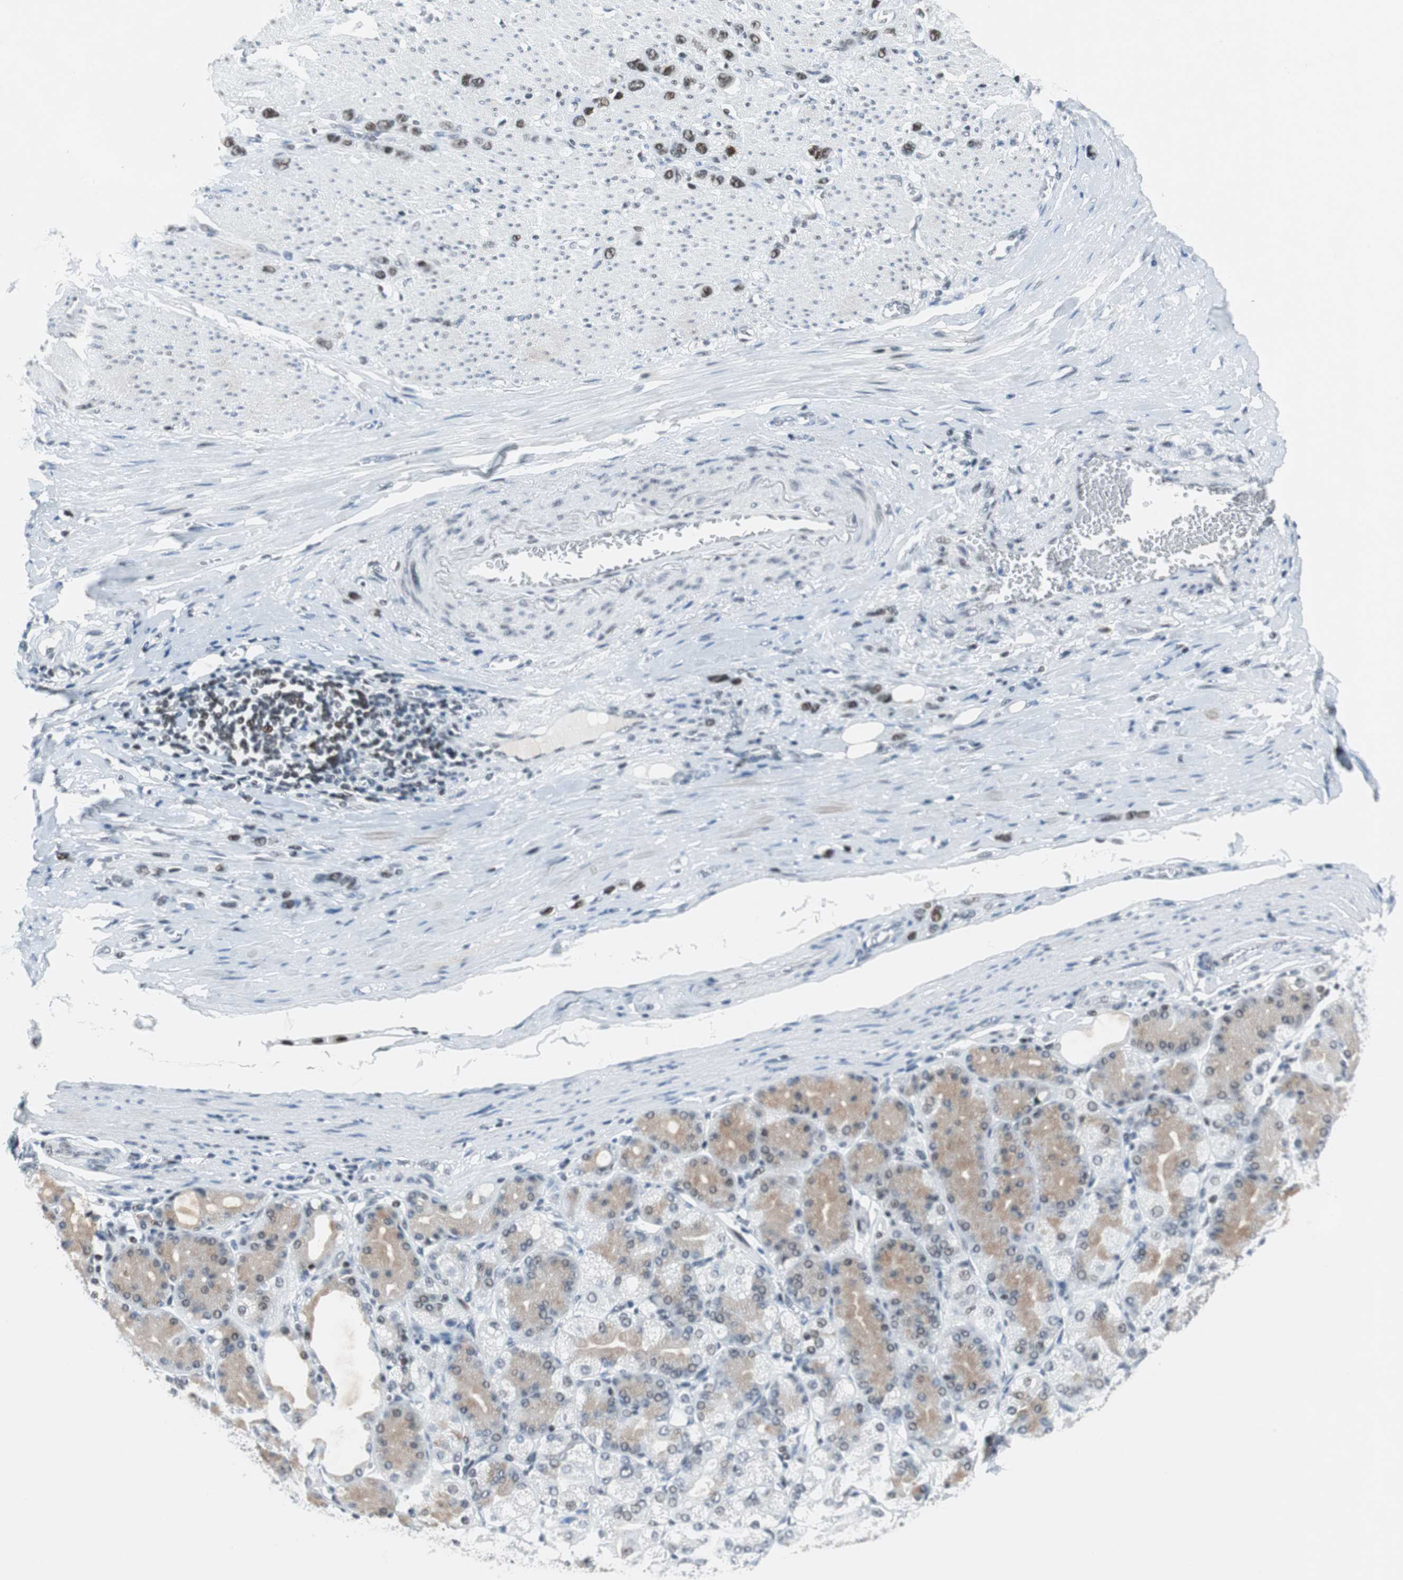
{"staining": {"intensity": "moderate", "quantity": ">75%", "location": "nuclear"}, "tissue": "stomach cancer", "cell_type": "Tumor cells", "image_type": "cancer", "snomed": [{"axis": "morphology", "description": "Normal tissue, NOS"}, {"axis": "morphology", "description": "Adenocarcinoma, NOS"}, {"axis": "morphology", "description": "Adenocarcinoma, High grade"}, {"axis": "topography", "description": "Stomach, upper"}, {"axis": "topography", "description": "Stomach"}], "caption": "IHC of high-grade adenocarcinoma (stomach) displays medium levels of moderate nuclear positivity in approximately >75% of tumor cells.", "gene": "HDAC3", "patient": {"sex": "female", "age": 65}}